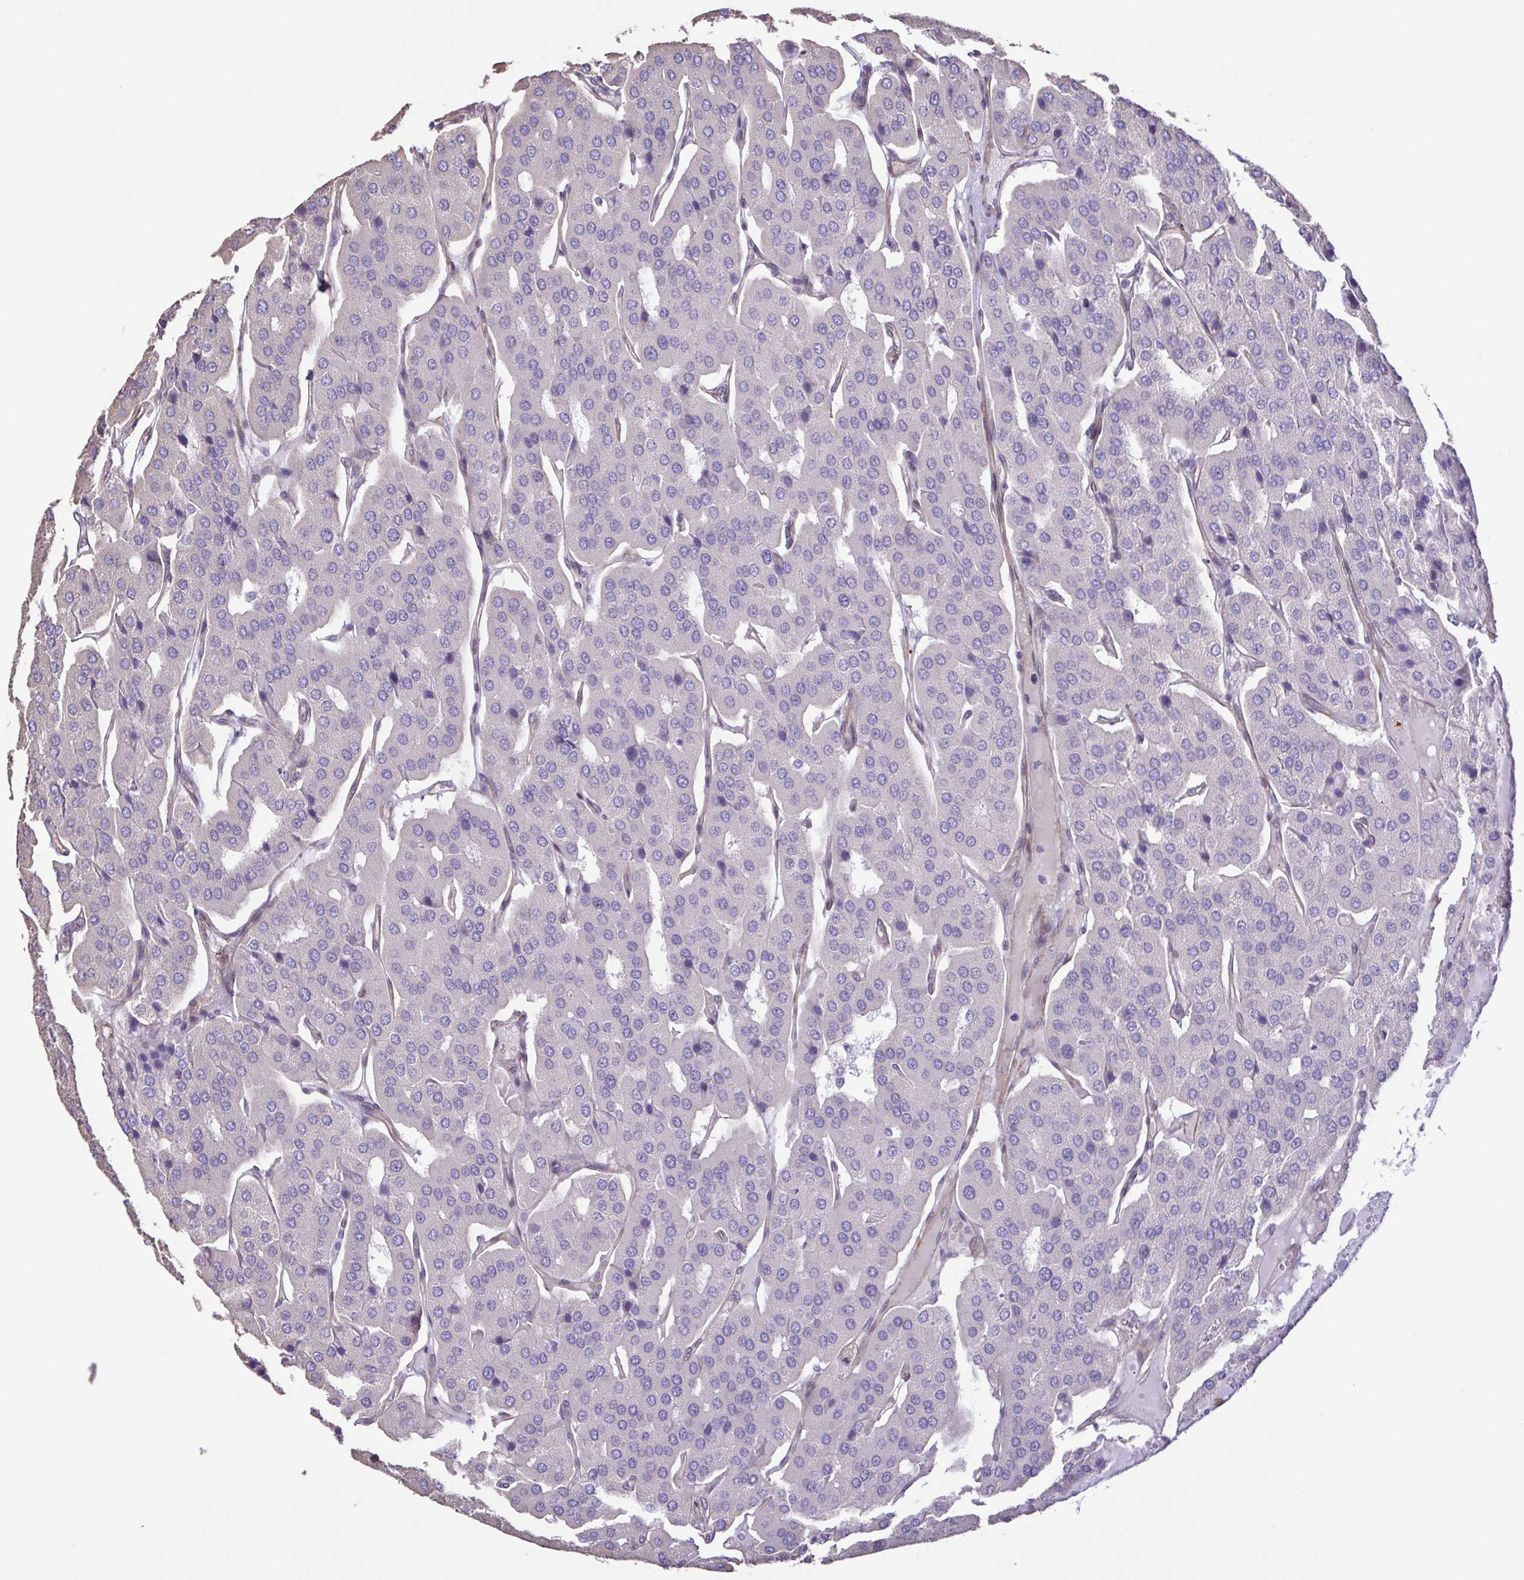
{"staining": {"intensity": "negative", "quantity": "none", "location": "none"}, "tissue": "parathyroid gland", "cell_type": "Glandular cells", "image_type": "normal", "snomed": [{"axis": "morphology", "description": "Normal tissue, NOS"}, {"axis": "morphology", "description": "Adenoma, NOS"}, {"axis": "topography", "description": "Parathyroid gland"}], "caption": "The photomicrograph exhibits no staining of glandular cells in normal parathyroid gland.", "gene": "FLT1", "patient": {"sex": "female", "age": 86}}